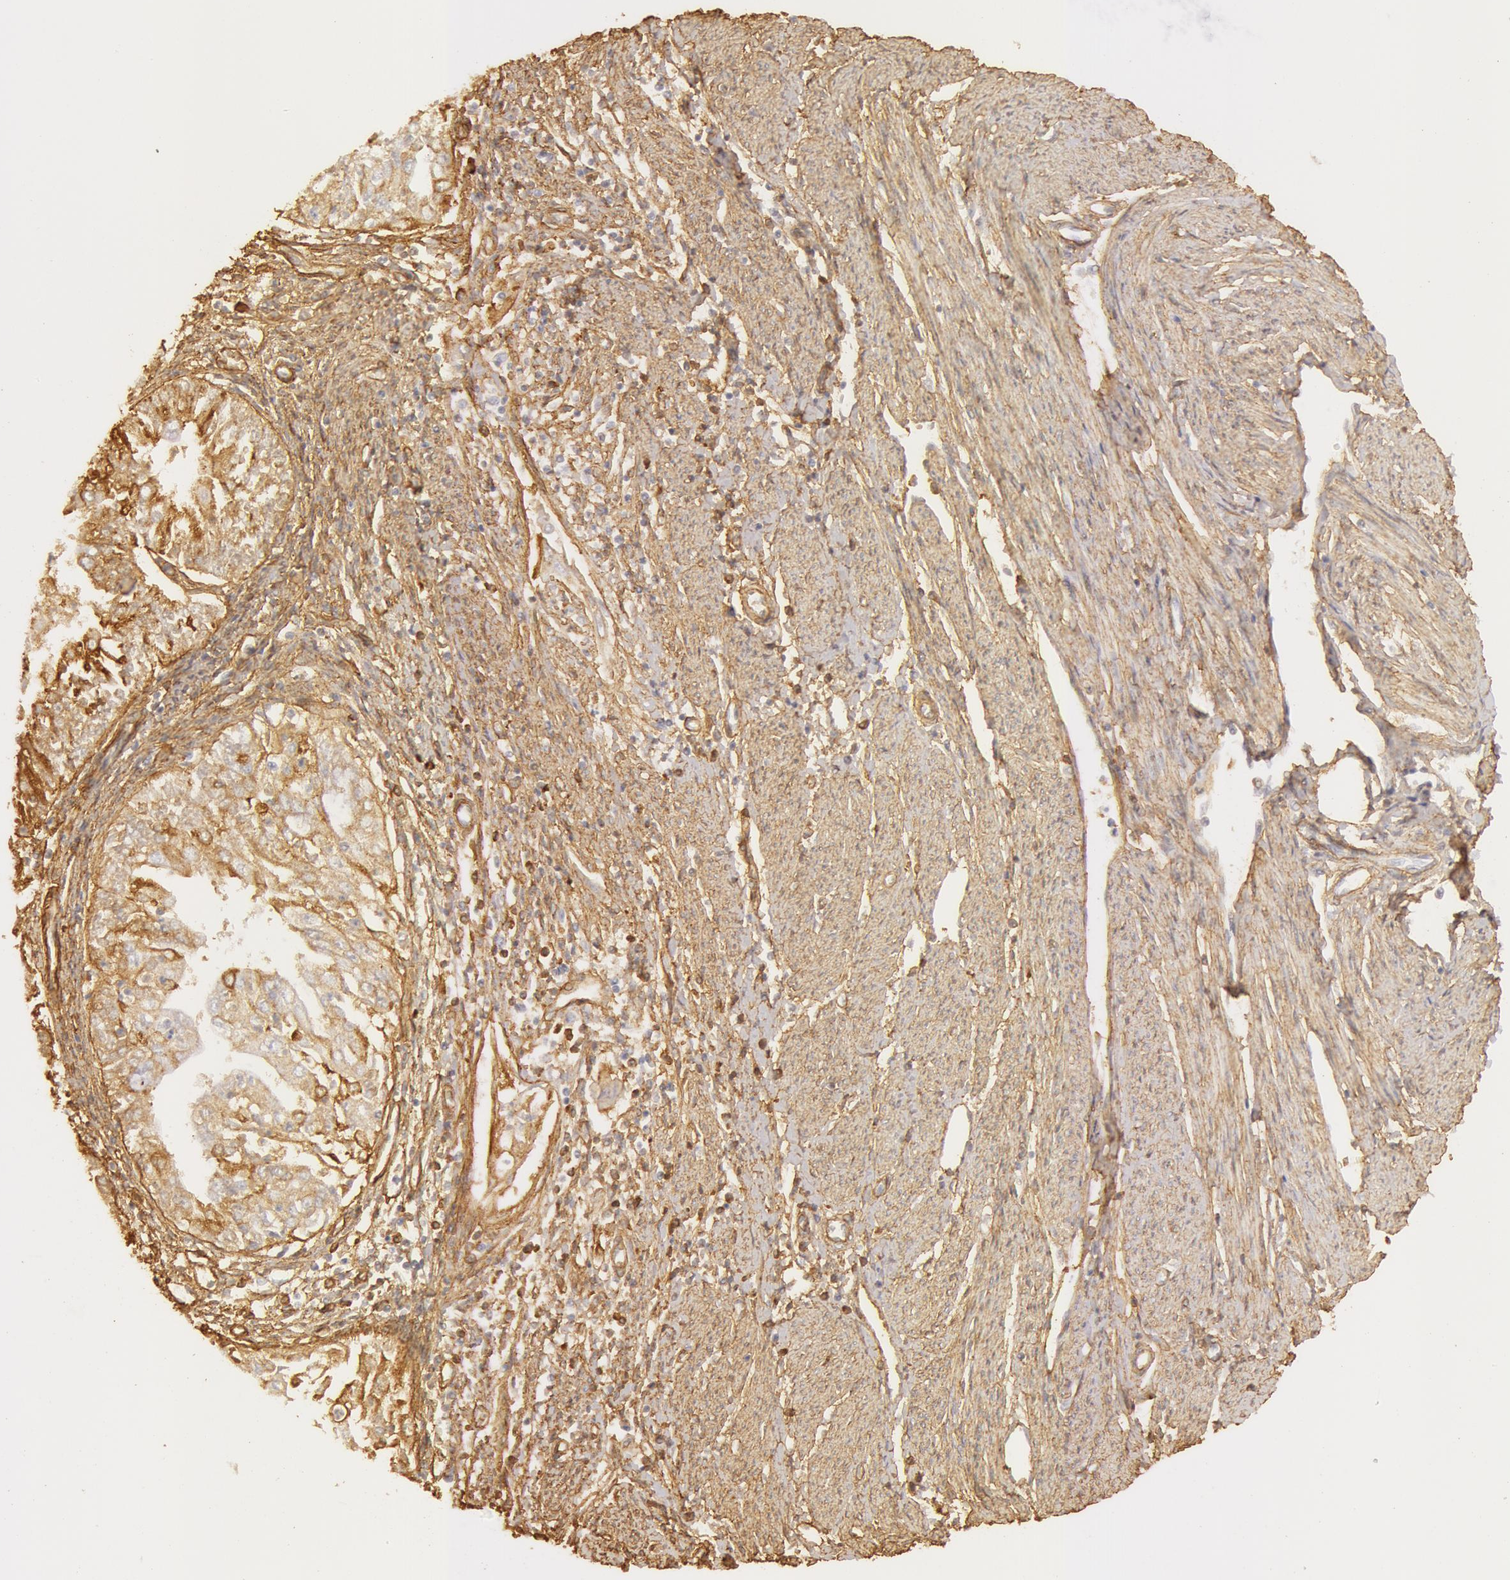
{"staining": {"intensity": "weak", "quantity": ">75%", "location": "cytoplasmic/membranous"}, "tissue": "endometrial cancer", "cell_type": "Tumor cells", "image_type": "cancer", "snomed": [{"axis": "morphology", "description": "Adenocarcinoma, NOS"}, {"axis": "topography", "description": "Endometrium"}], "caption": "Adenocarcinoma (endometrial) stained with a brown dye demonstrates weak cytoplasmic/membranous positive expression in about >75% of tumor cells.", "gene": "COL4A1", "patient": {"sex": "female", "age": 75}}